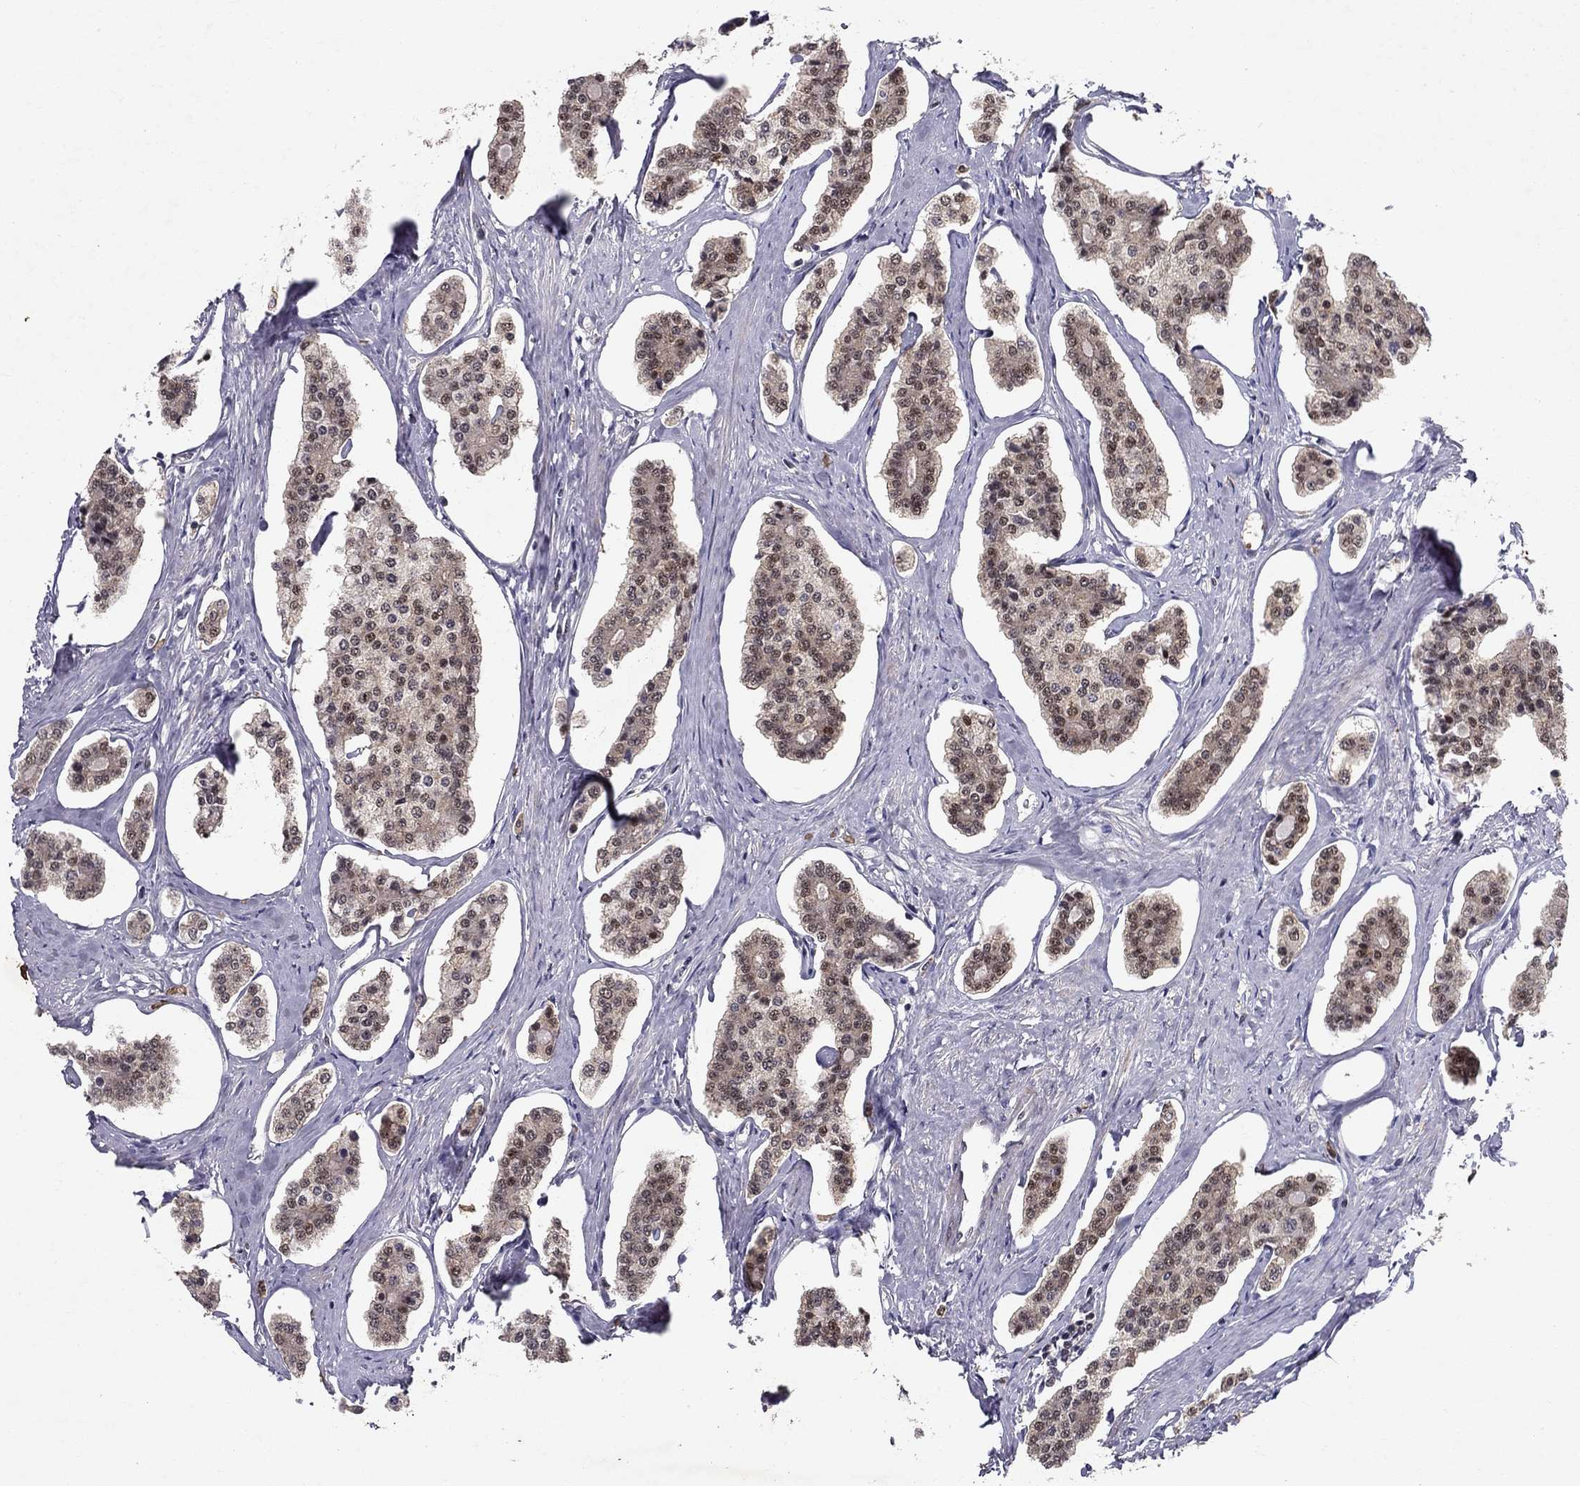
{"staining": {"intensity": "weak", "quantity": "<25%", "location": "nuclear"}, "tissue": "carcinoid", "cell_type": "Tumor cells", "image_type": "cancer", "snomed": [{"axis": "morphology", "description": "Carcinoid, malignant, NOS"}, {"axis": "topography", "description": "Small intestine"}], "caption": "The immunohistochemistry micrograph has no significant staining in tumor cells of carcinoid tissue.", "gene": "CRTC1", "patient": {"sex": "female", "age": 65}}